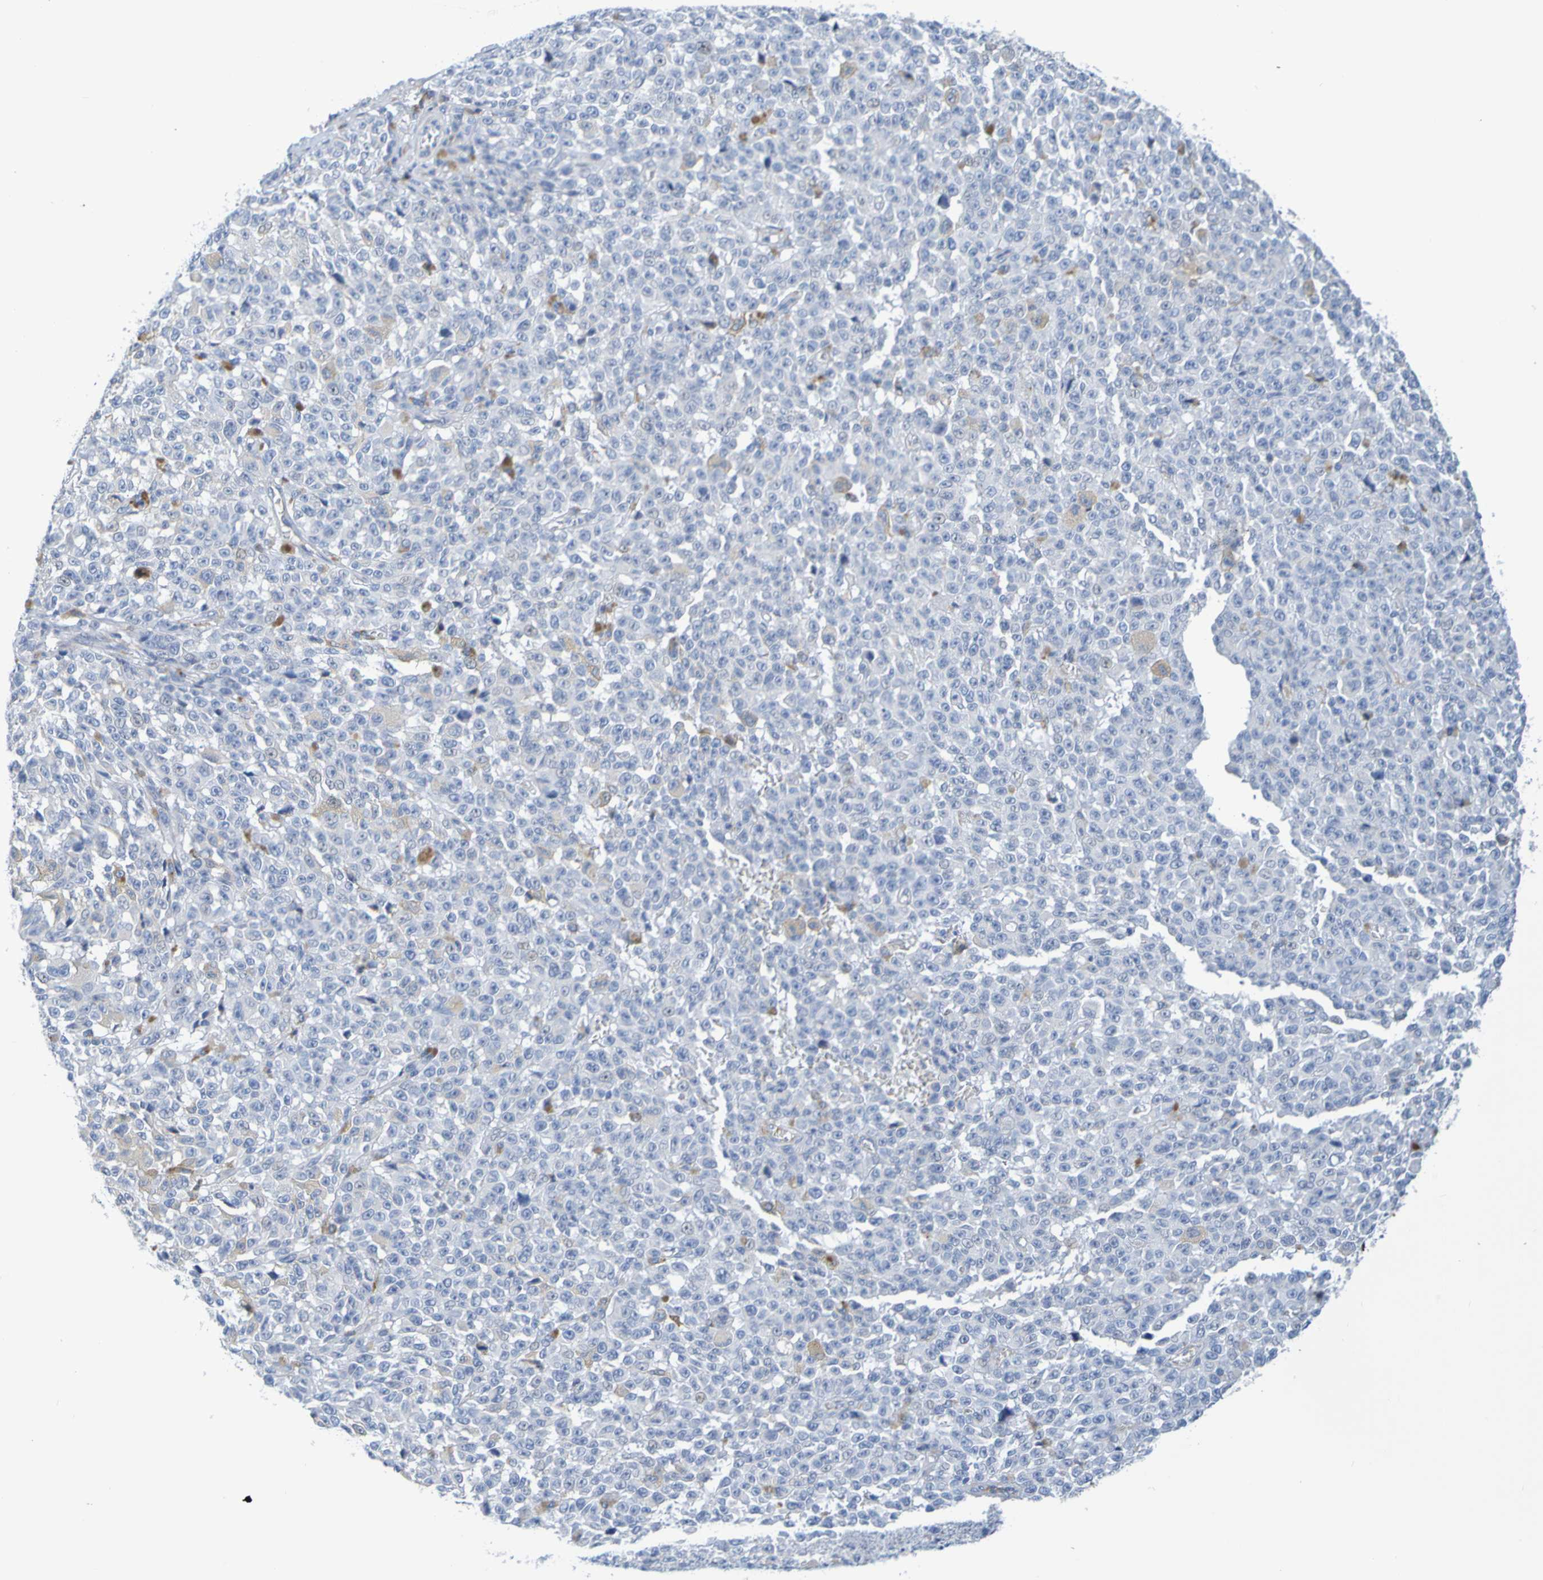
{"staining": {"intensity": "negative", "quantity": "none", "location": "none"}, "tissue": "melanoma", "cell_type": "Tumor cells", "image_type": "cancer", "snomed": [{"axis": "morphology", "description": "Malignant melanoma, NOS"}, {"axis": "topography", "description": "Skin"}], "caption": "Immunohistochemistry (IHC) micrograph of neoplastic tissue: human melanoma stained with DAB (3,3'-diaminobenzidine) displays no significant protein staining in tumor cells.", "gene": "IL10", "patient": {"sex": "female", "age": 82}}